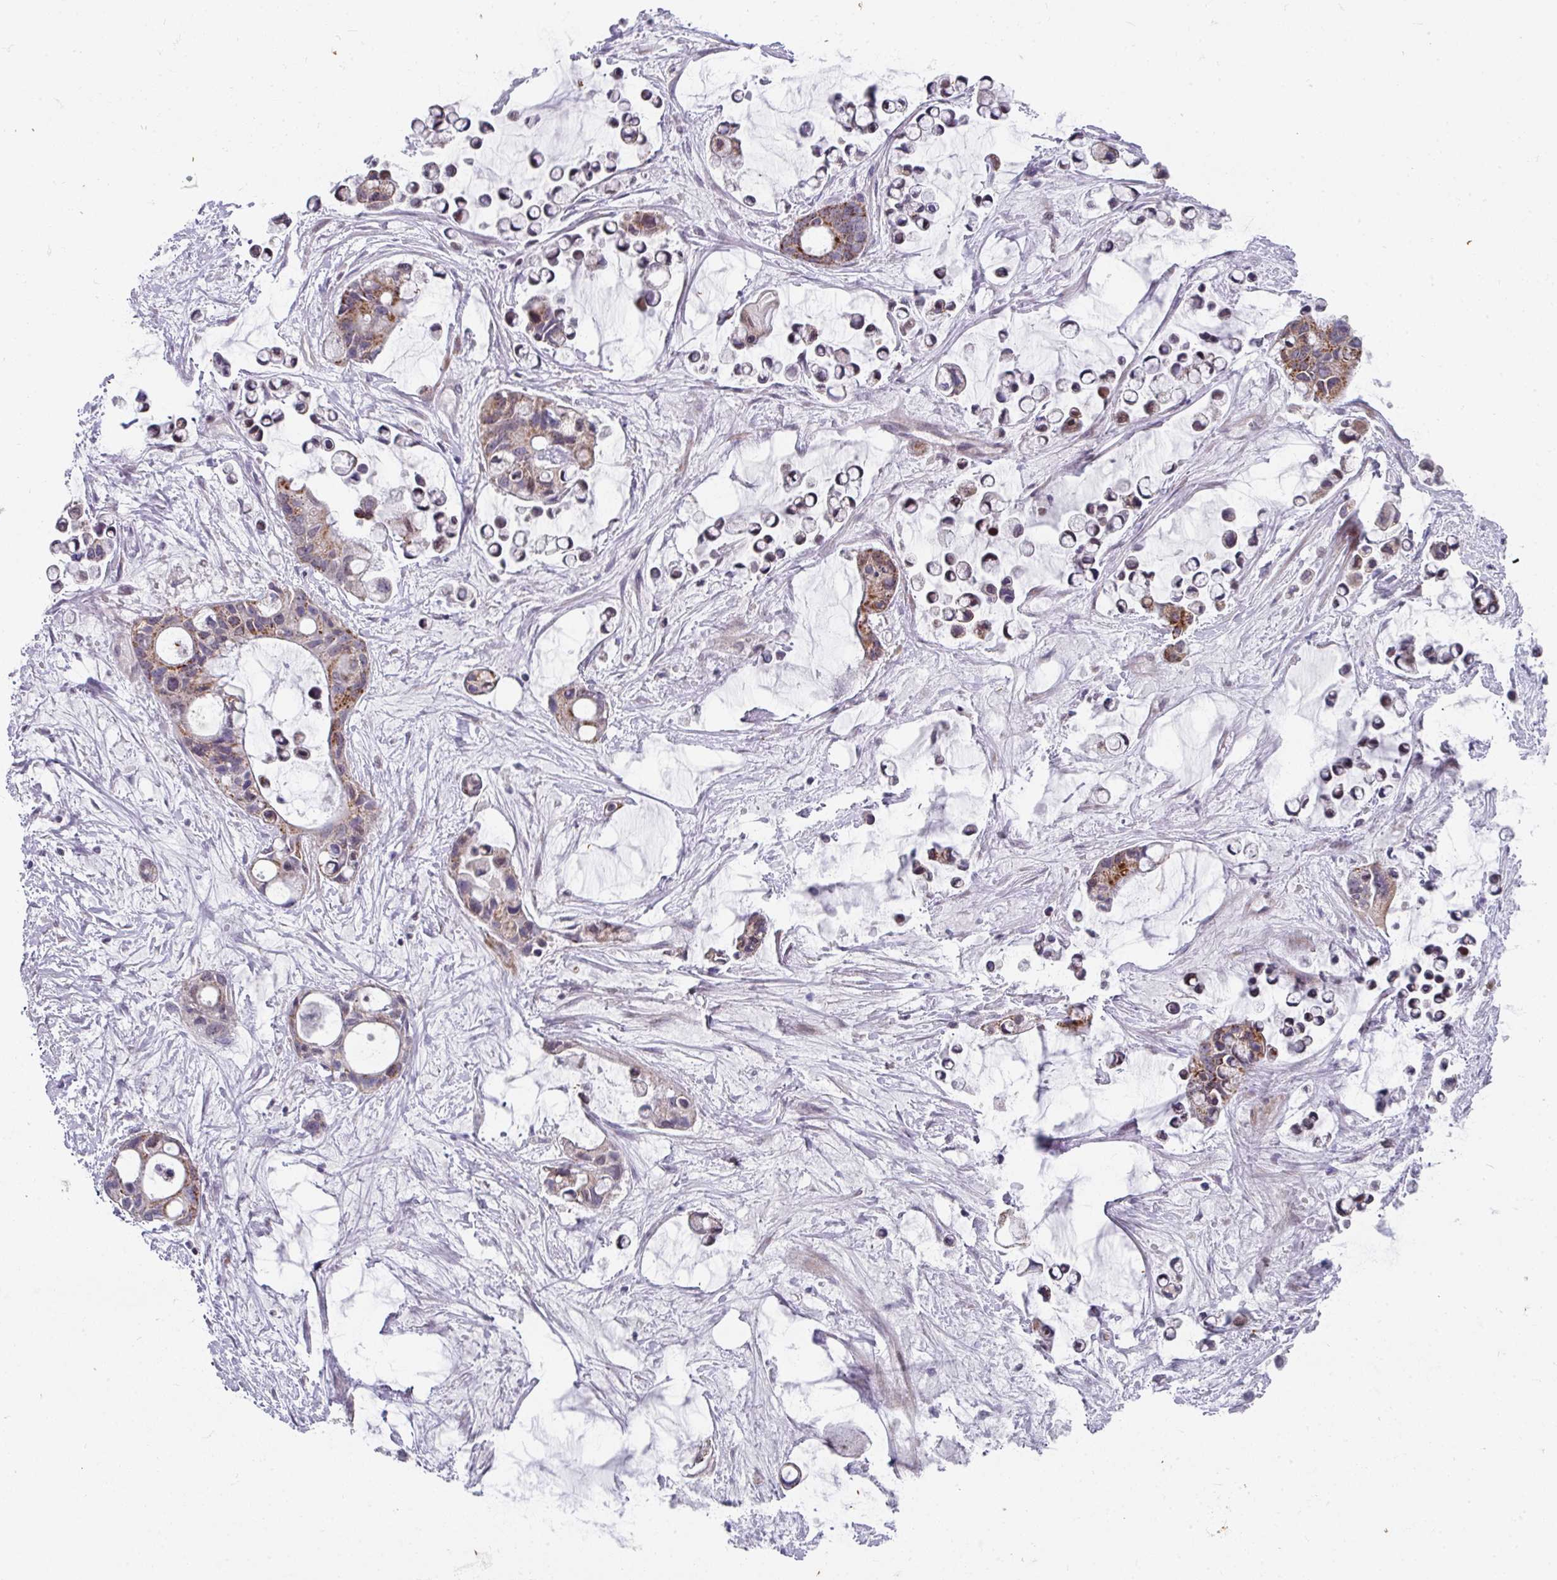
{"staining": {"intensity": "moderate", "quantity": "25%-75%", "location": "cytoplasmic/membranous"}, "tissue": "ovarian cancer", "cell_type": "Tumor cells", "image_type": "cancer", "snomed": [{"axis": "morphology", "description": "Cystadenocarcinoma, mucinous, NOS"}, {"axis": "topography", "description": "Ovary"}], "caption": "Ovarian cancer stained for a protein (brown) reveals moderate cytoplasmic/membranous positive positivity in approximately 25%-75% of tumor cells.", "gene": "CBX7", "patient": {"sex": "female", "age": 63}}